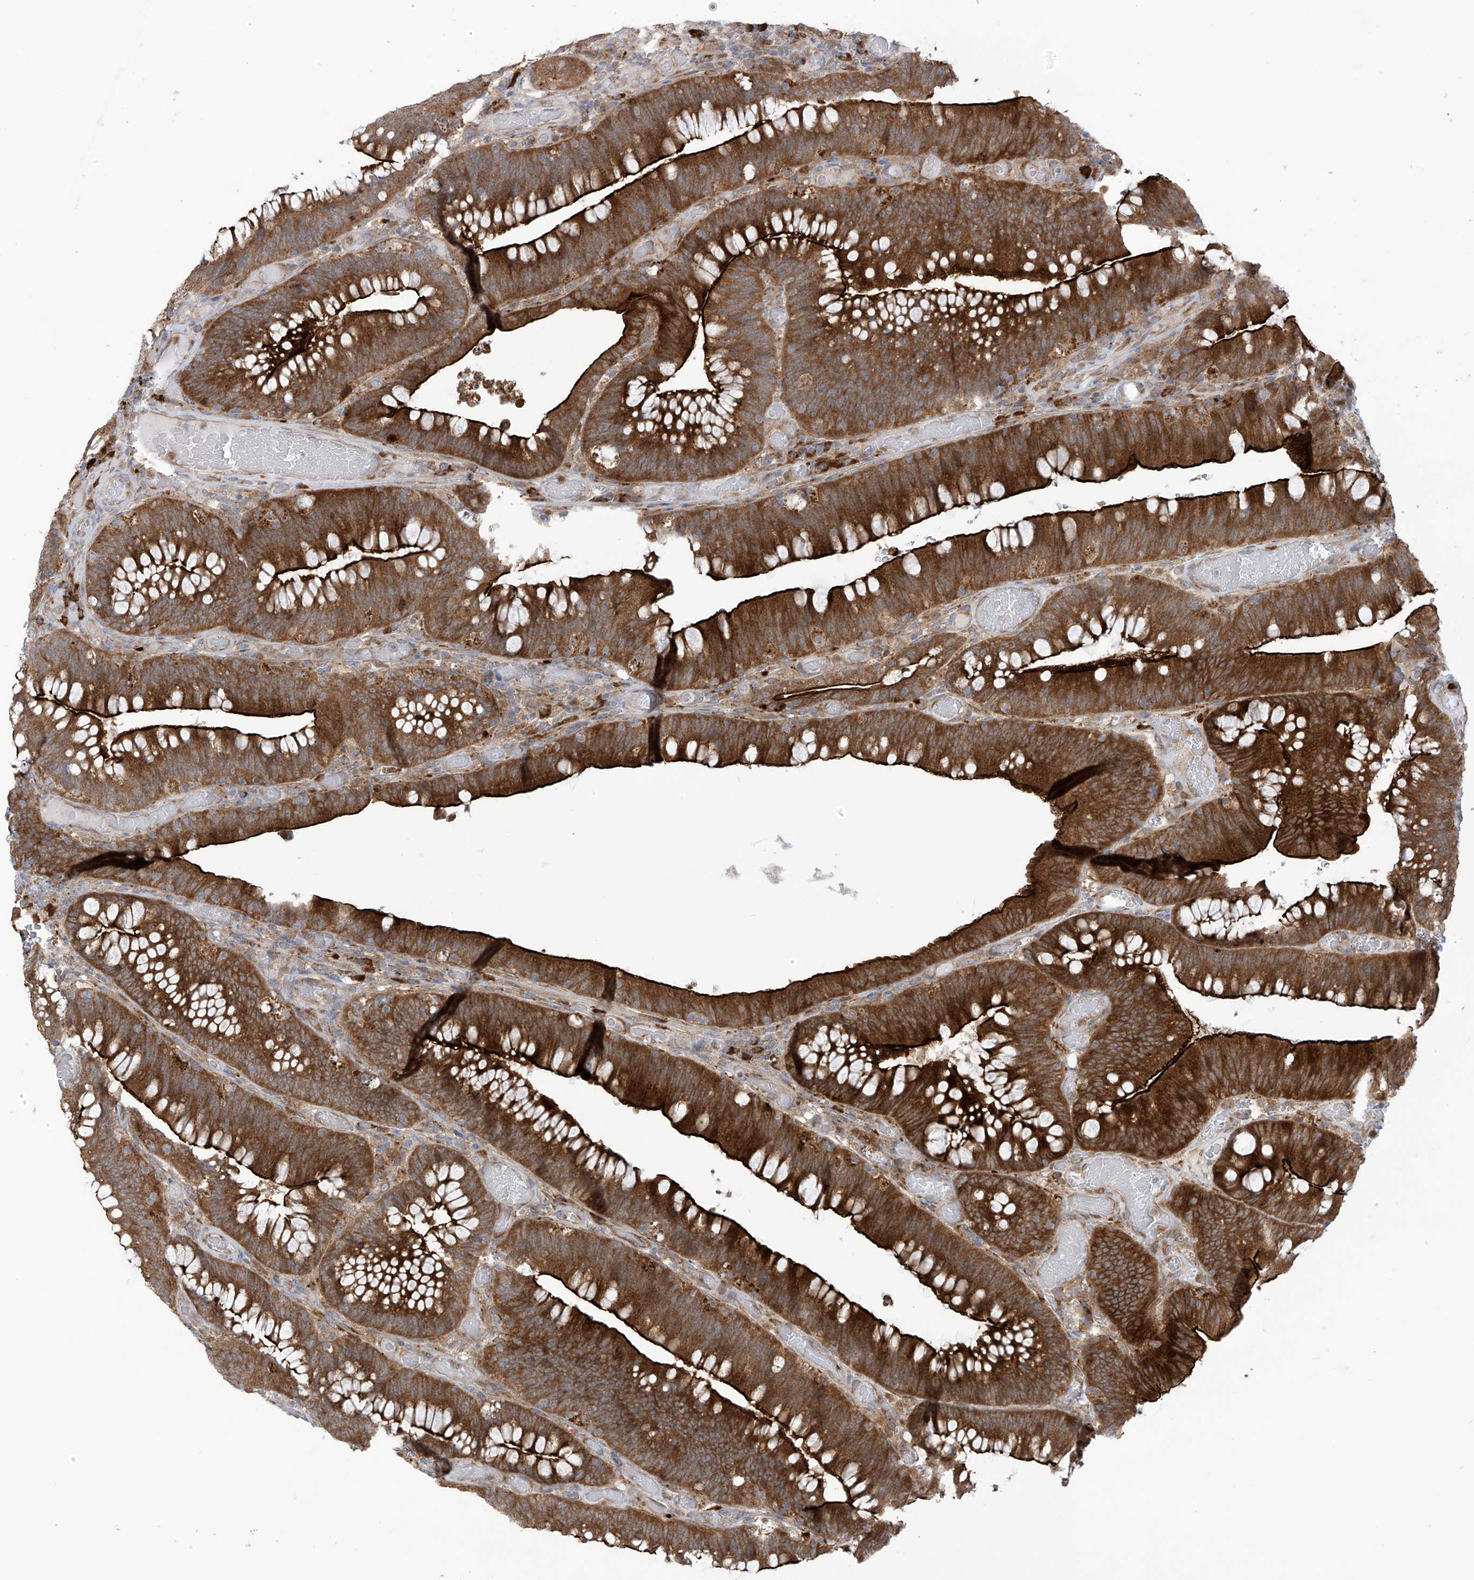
{"staining": {"intensity": "strong", "quantity": "25%-75%", "location": "cytoplasmic/membranous"}, "tissue": "colorectal cancer", "cell_type": "Tumor cells", "image_type": "cancer", "snomed": [{"axis": "morphology", "description": "Normal tissue, NOS"}, {"axis": "topography", "description": "Colon"}], "caption": "Immunohistochemical staining of human colorectal cancer exhibits high levels of strong cytoplasmic/membranous expression in approximately 25%-75% of tumor cells.", "gene": "KIAA1522", "patient": {"sex": "female", "age": 82}}